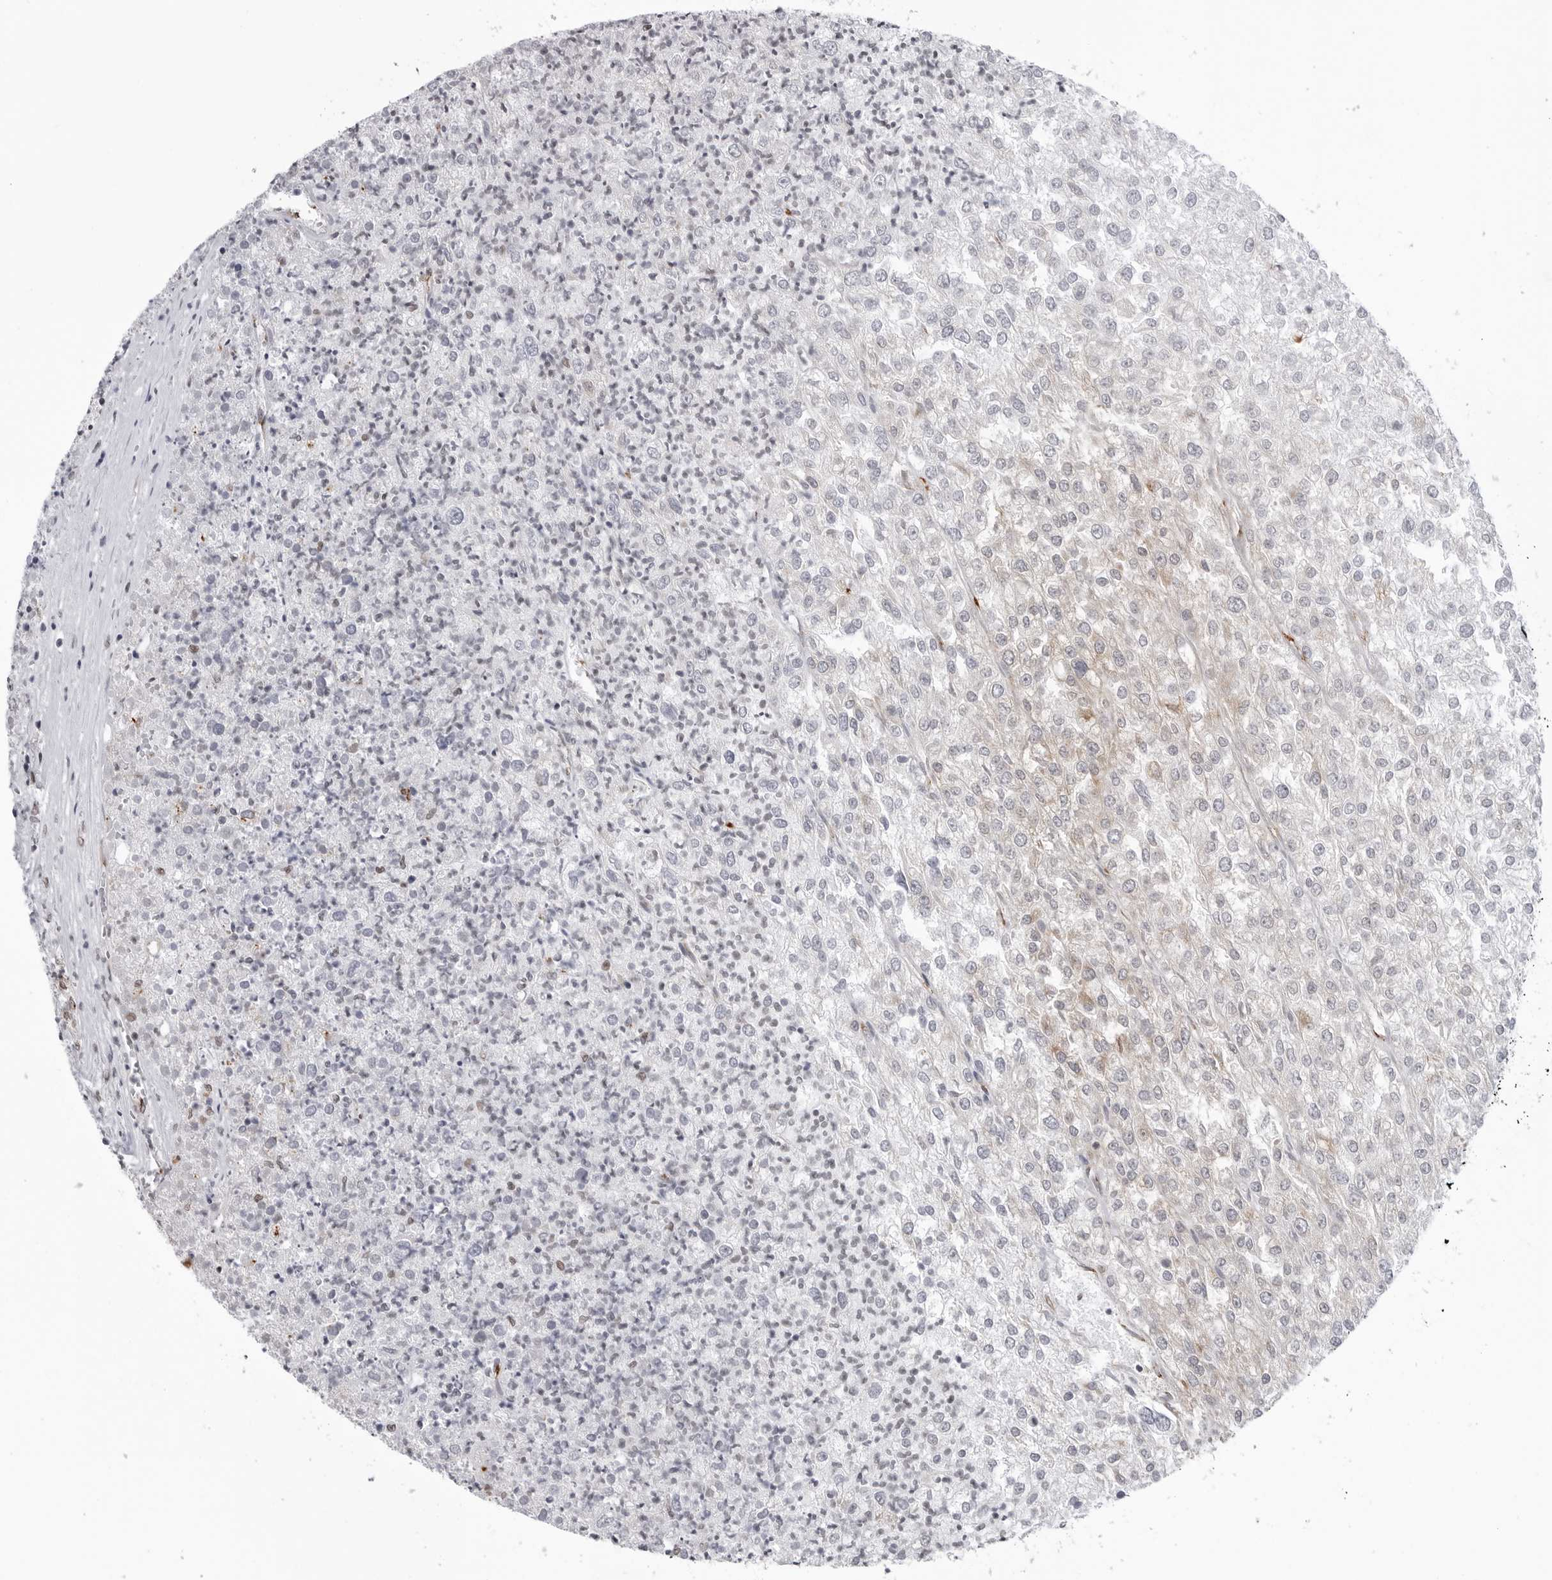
{"staining": {"intensity": "negative", "quantity": "none", "location": "none"}, "tissue": "renal cancer", "cell_type": "Tumor cells", "image_type": "cancer", "snomed": [{"axis": "morphology", "description": "Adenocarcinoma, NOS"}, {"axis": "topography", "description": "Kidney"}], "caption": "Image shows no significant protein expression in tumor cells of renal cancer (adenocarcinoma).", "gene": "RNF26", "patient": {"sex": "female", "age": 54}}